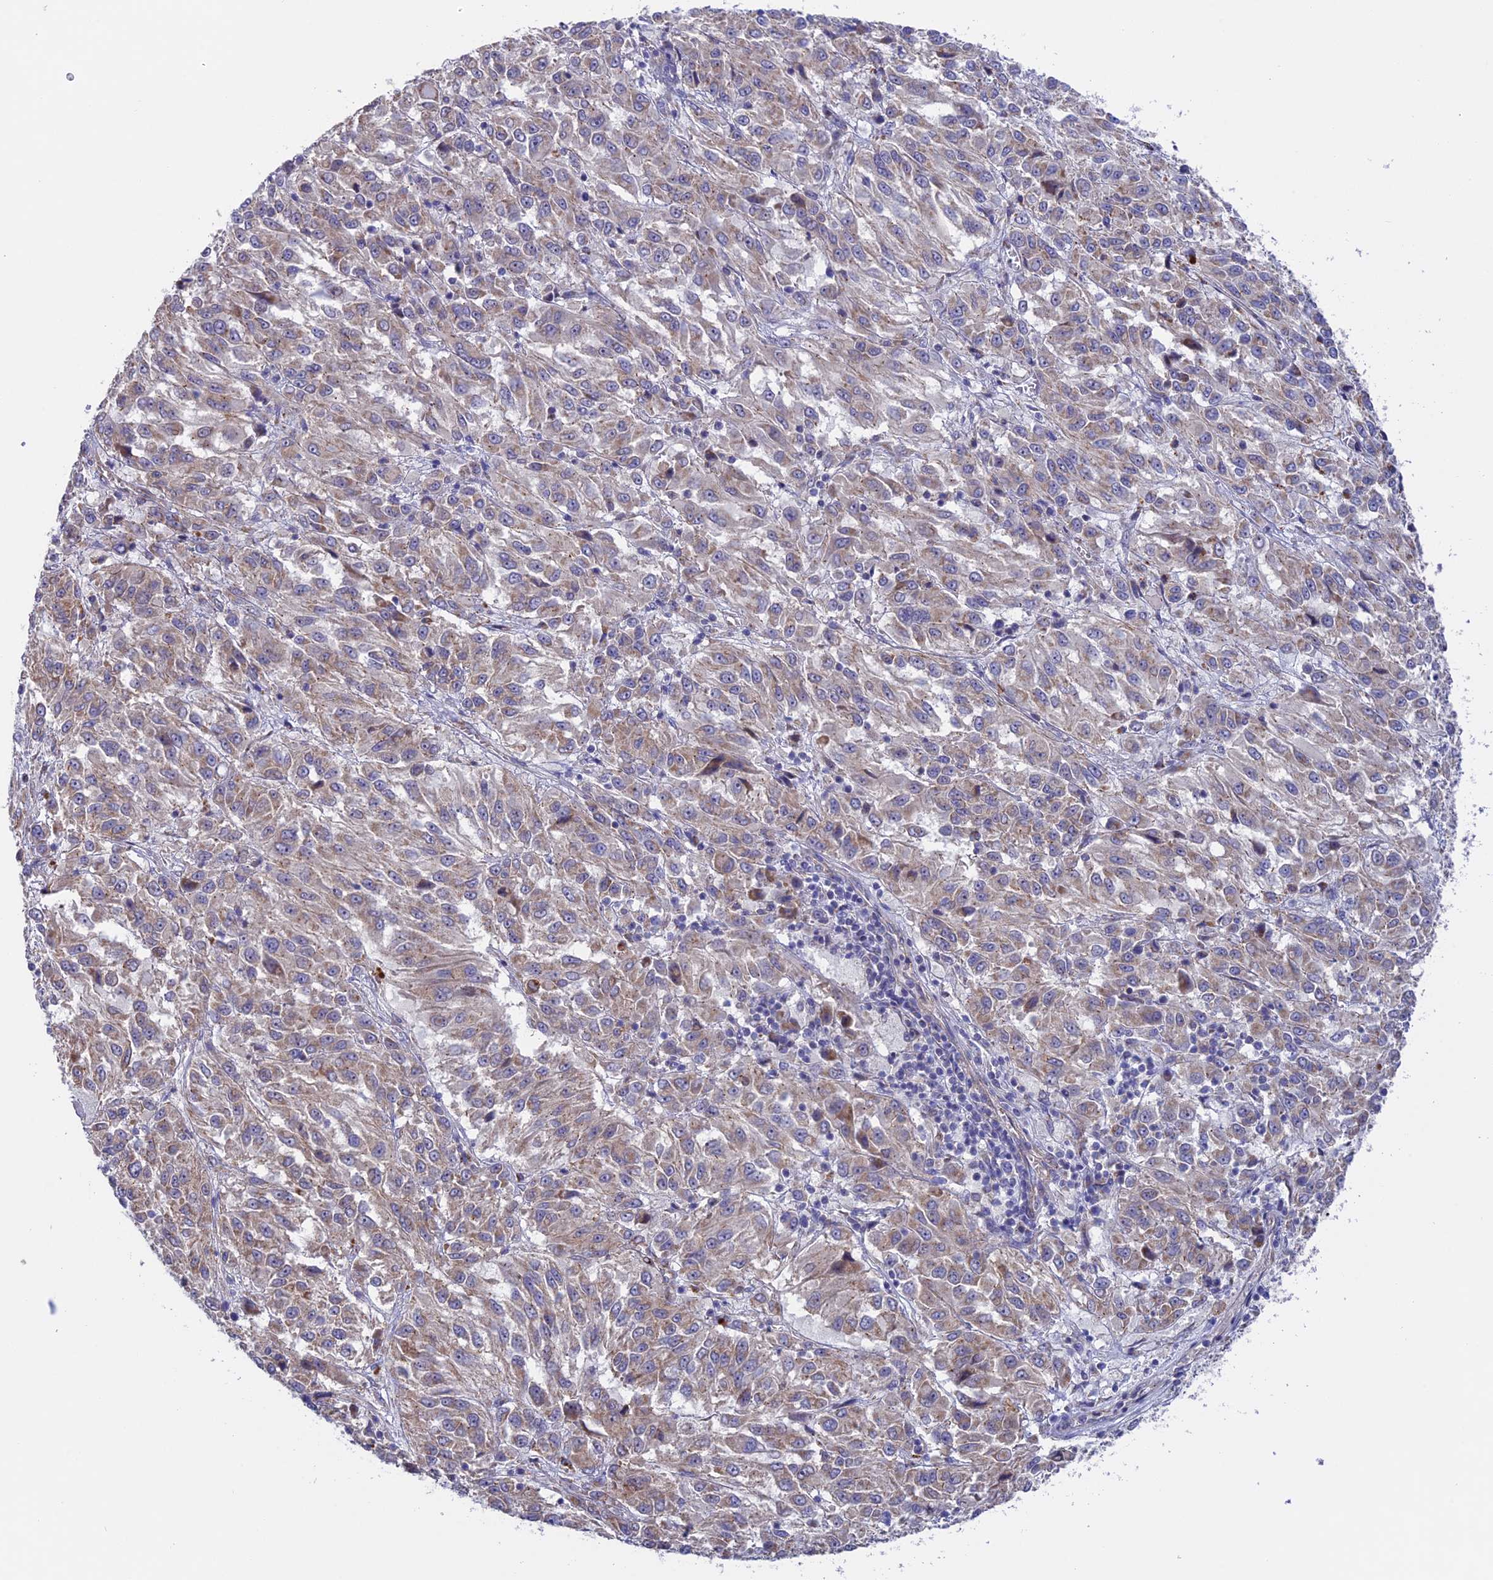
{"staining": {"intensity": "weak", "quantity": ">75%", "location": "cytoplasmic/membranous"}, "tissue": "melanoma", "cell_type": "Tumor cells", "image_type": "cancer", "snomed": [{"axis": "morphology", "description": "Malignant melanoma, Metastatic site"}, {"axis": "topography", "description": "Lung"}], "caption": "Melanoma stained with DAB immunohistochemistry (IHC) reveals low levels of weak cytoplasmic/membranous staining in about >75% of tumor cells. Immunohistochemistry stains the protein in brown and the nuclei are stained blue.", "gene": "ETFDH", "patient": {"sex": "male", "age": 64}}